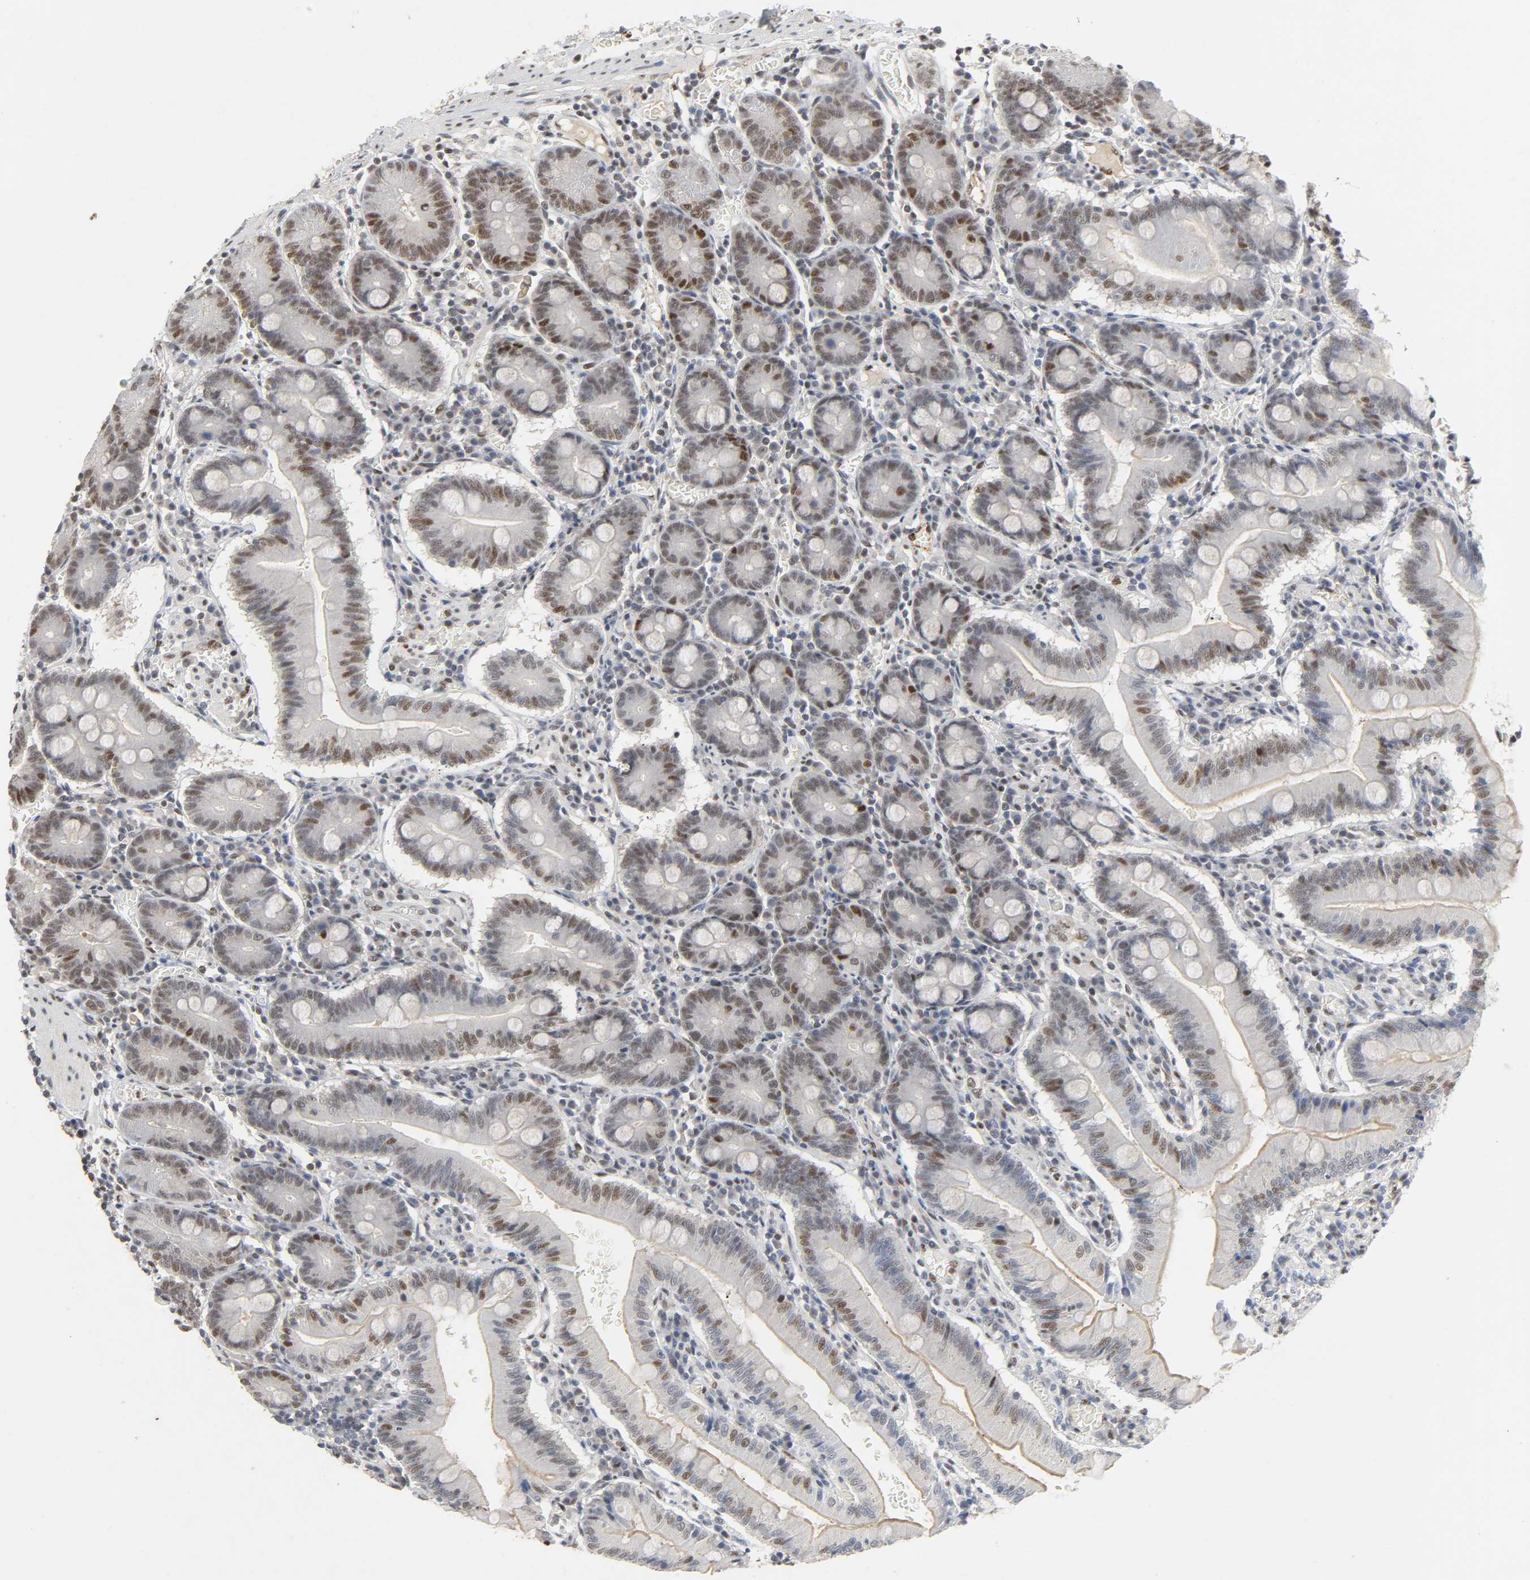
{"staining": {"intensity": "moderate", "quantity": ">75%", "location": "cytoplasmic/membranous,nuclear"}, "tissue": "small intestine", "cell_type": "Glandular cells", "image_type": "normal", "snomed": [{"axis": "morphology", "description": "Normal tissue, NOS"}, {"axis": "topography", "description": "Small intestine"}], "caption": "Protein staining demonstrates moderate cytoplasmic/membranous,nuclear staining in approximately >75% of glandular cells in normal small intestine. (IHC, brightfield microscopy, high magnification).", "gene": "NCOA6", "patient": {"sex": "male", "age": 71}}